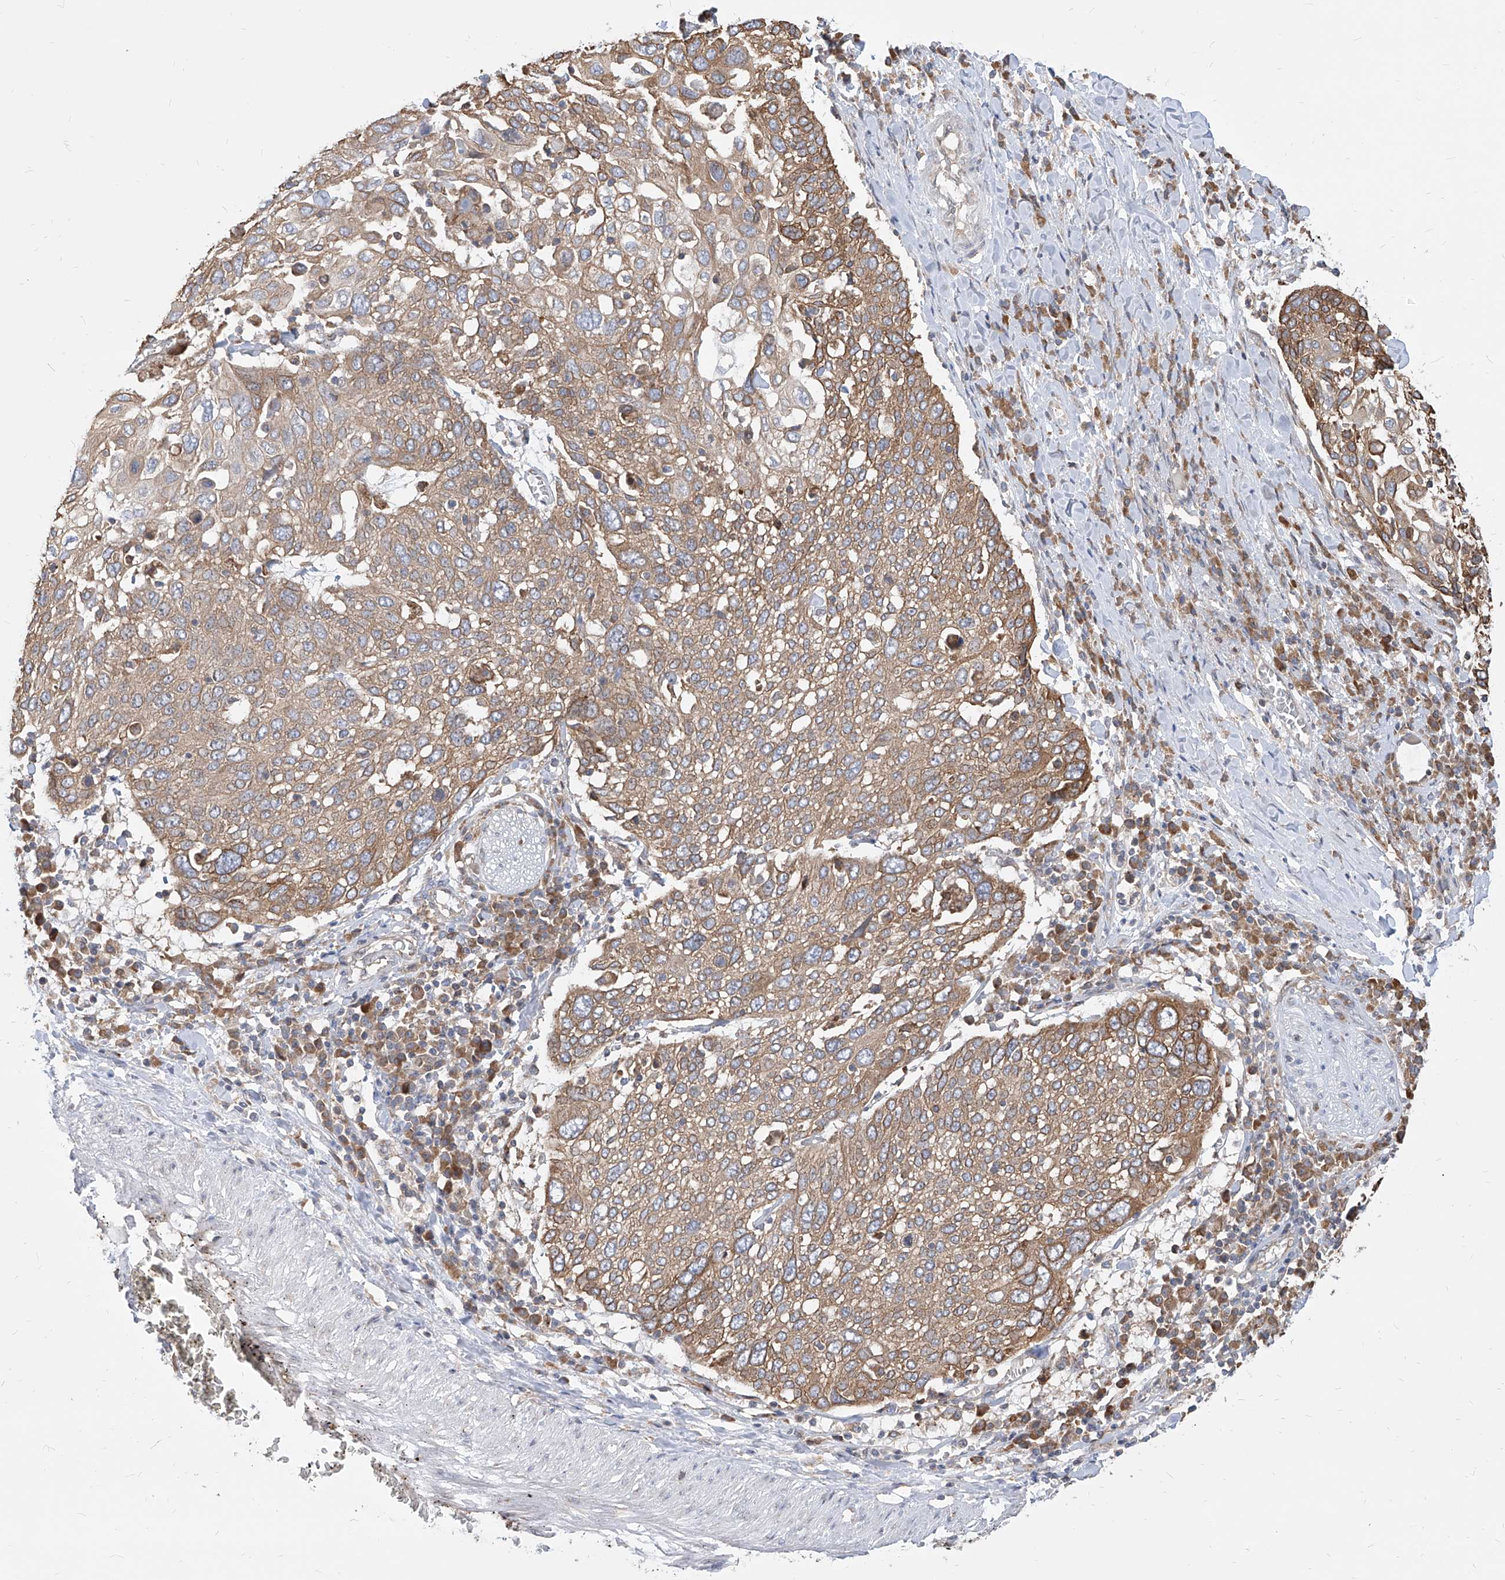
{"staining": {"intensity": "moderate", "quantity": "25%-75%", "location": "cytoplasmic/membranous"}, "tissue": "lung cancer", "cell_type": "Tumor cells", "image_type": "cancer", "snomed": [{"axis": "morphology", "description": "Squamous cell carcinoma, NOS"}, {"axis": "topography", "description": "Lung"}], "caption": "This is an image of immunohistochemistry (IHC) staining of lung squamous cell carcinoma, which shows moderate staining in the cytoplasmic/membranous of tumor cells.", "gene": "FAM83B", "patient": {"sex": "male", "age": 65}}